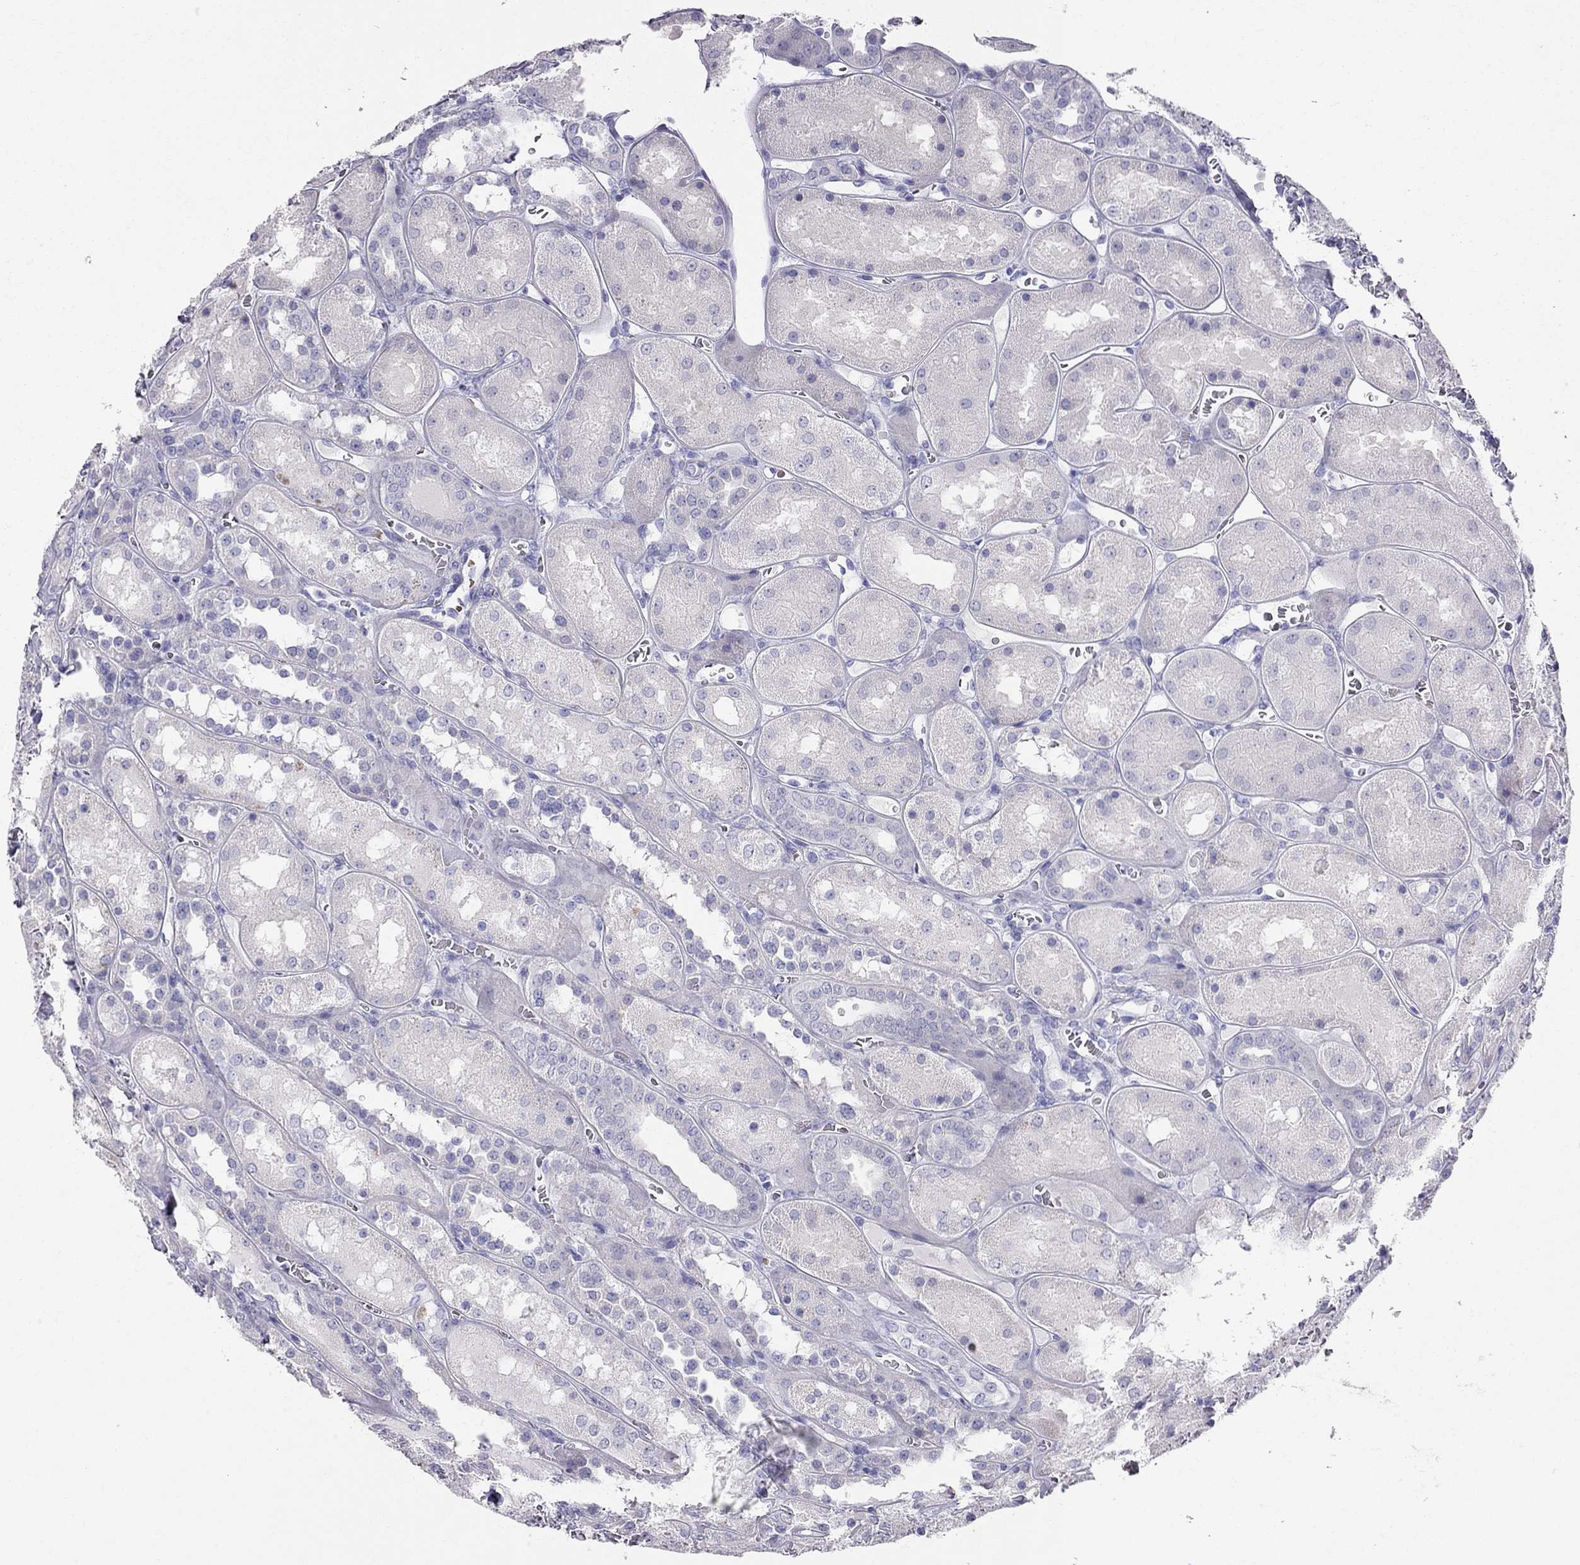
{"staining": {"intensity": "negative", "quantity": "none", "location": "none"}, "tissue": "kidney", "cell_type": "Cells in glomeruli", "image_type": "normal", "snomed": [{"axis": "morphology", "description": "Normal tissue, NOS"}, {"axis": "topography", "description": "Kidney"}], "caption": "This is a histopathology image of immunohistochemistry staining of unremarkable kidney, which shows no staining in cells in glomeruli.", "gene": "DNAAF6", "patient": {"sex": "male", "age": 73}}